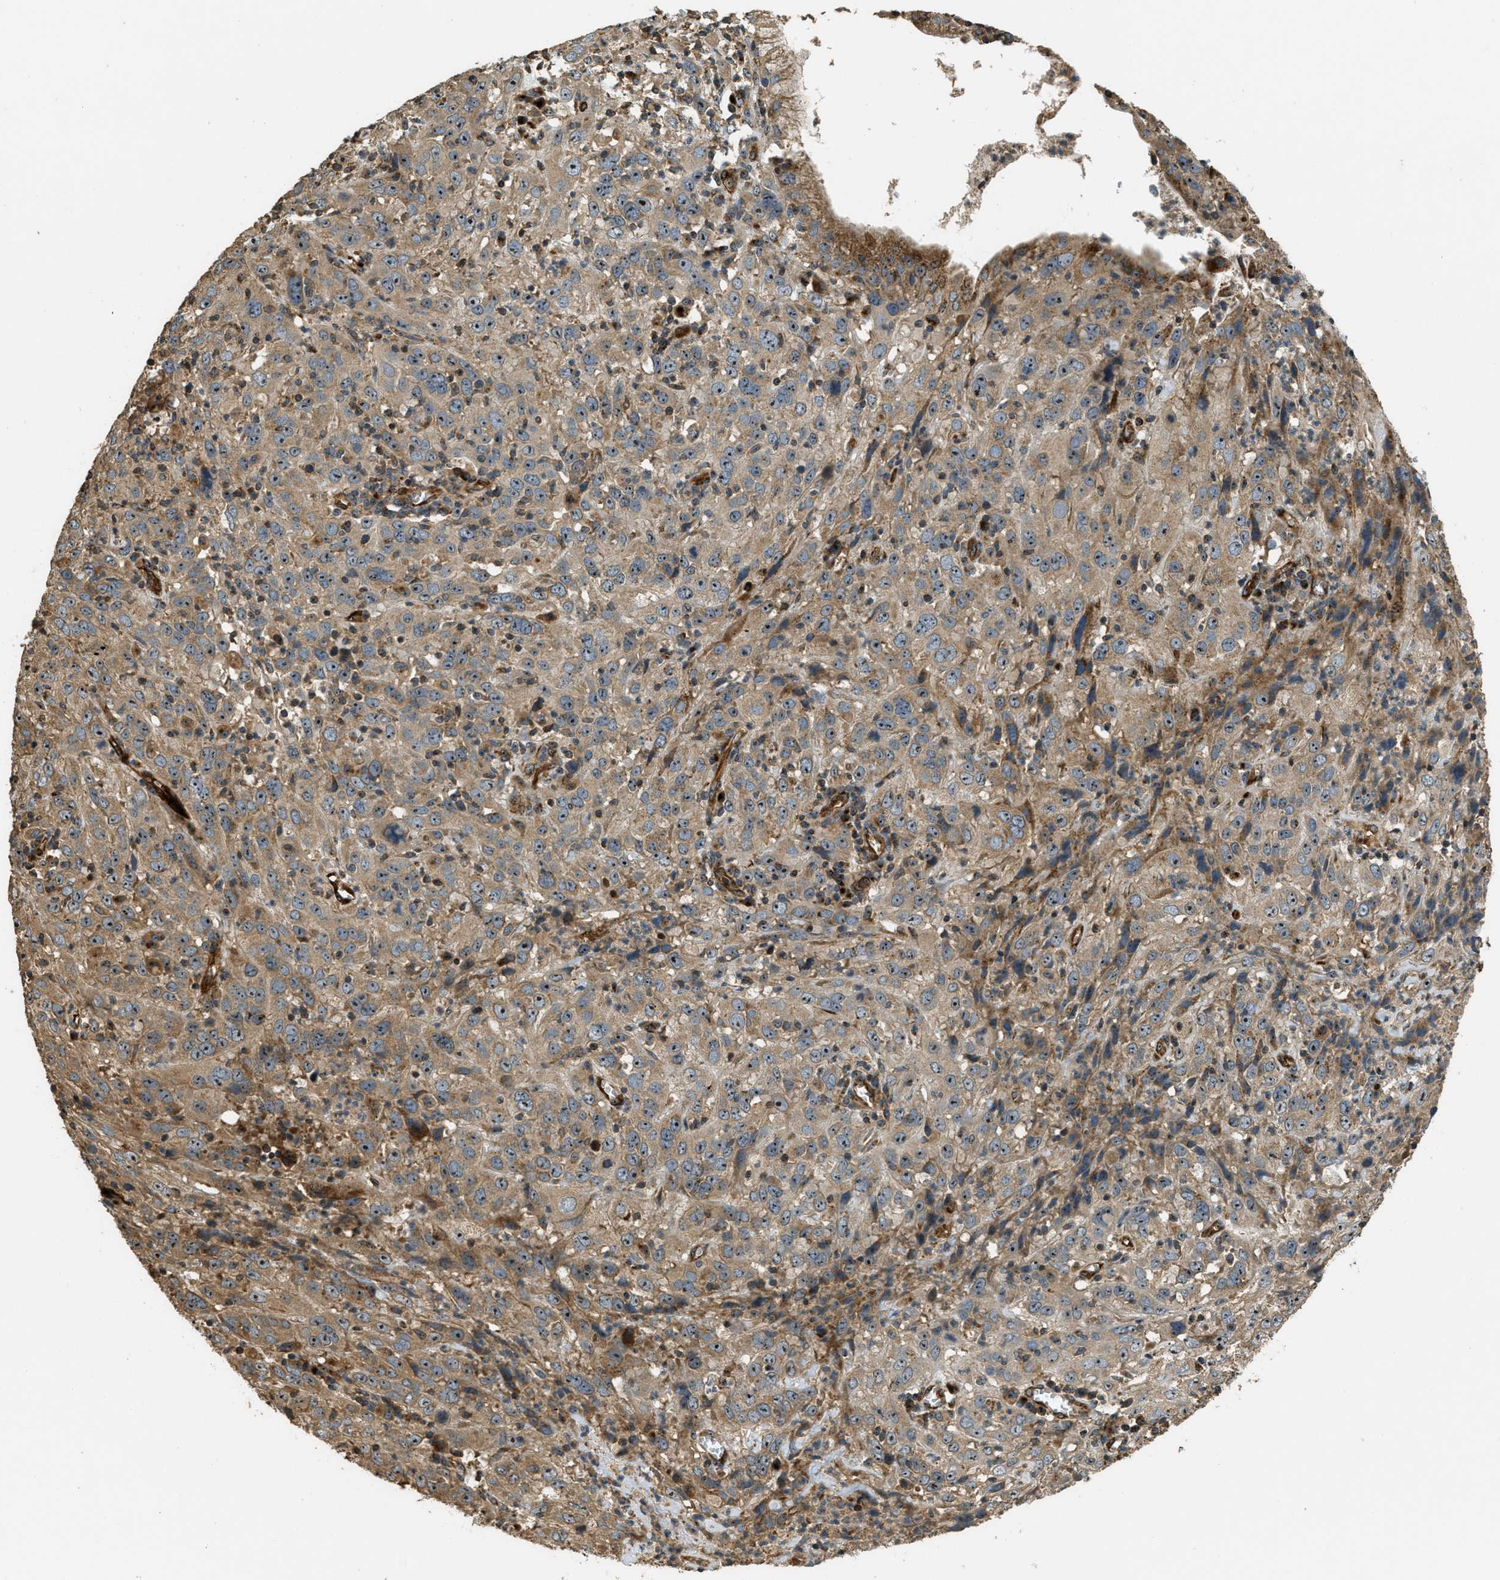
{"staining": {"intensity": "moderate", "quantity": ">75%", "location": "cytoplasmic/membranous,nuclear"}, "tissue": "cervical cancer", "cell_type": "Tumor cells", "image_type": "cancer", "snomed": [{"axis": "morphology", "description": "Squamous cell carcinoma, NOS"}, {"axis": "topography", "description": "Cervix"}], "caption": "The image shows immunohistochemical staining of cervical cancer. There is moderate cytoplasmic/membranous and nuclear staining is identified in about >75% of tumor cells.", "gene": "LRP12", "patient": {"sex": "female", "age": 32}}